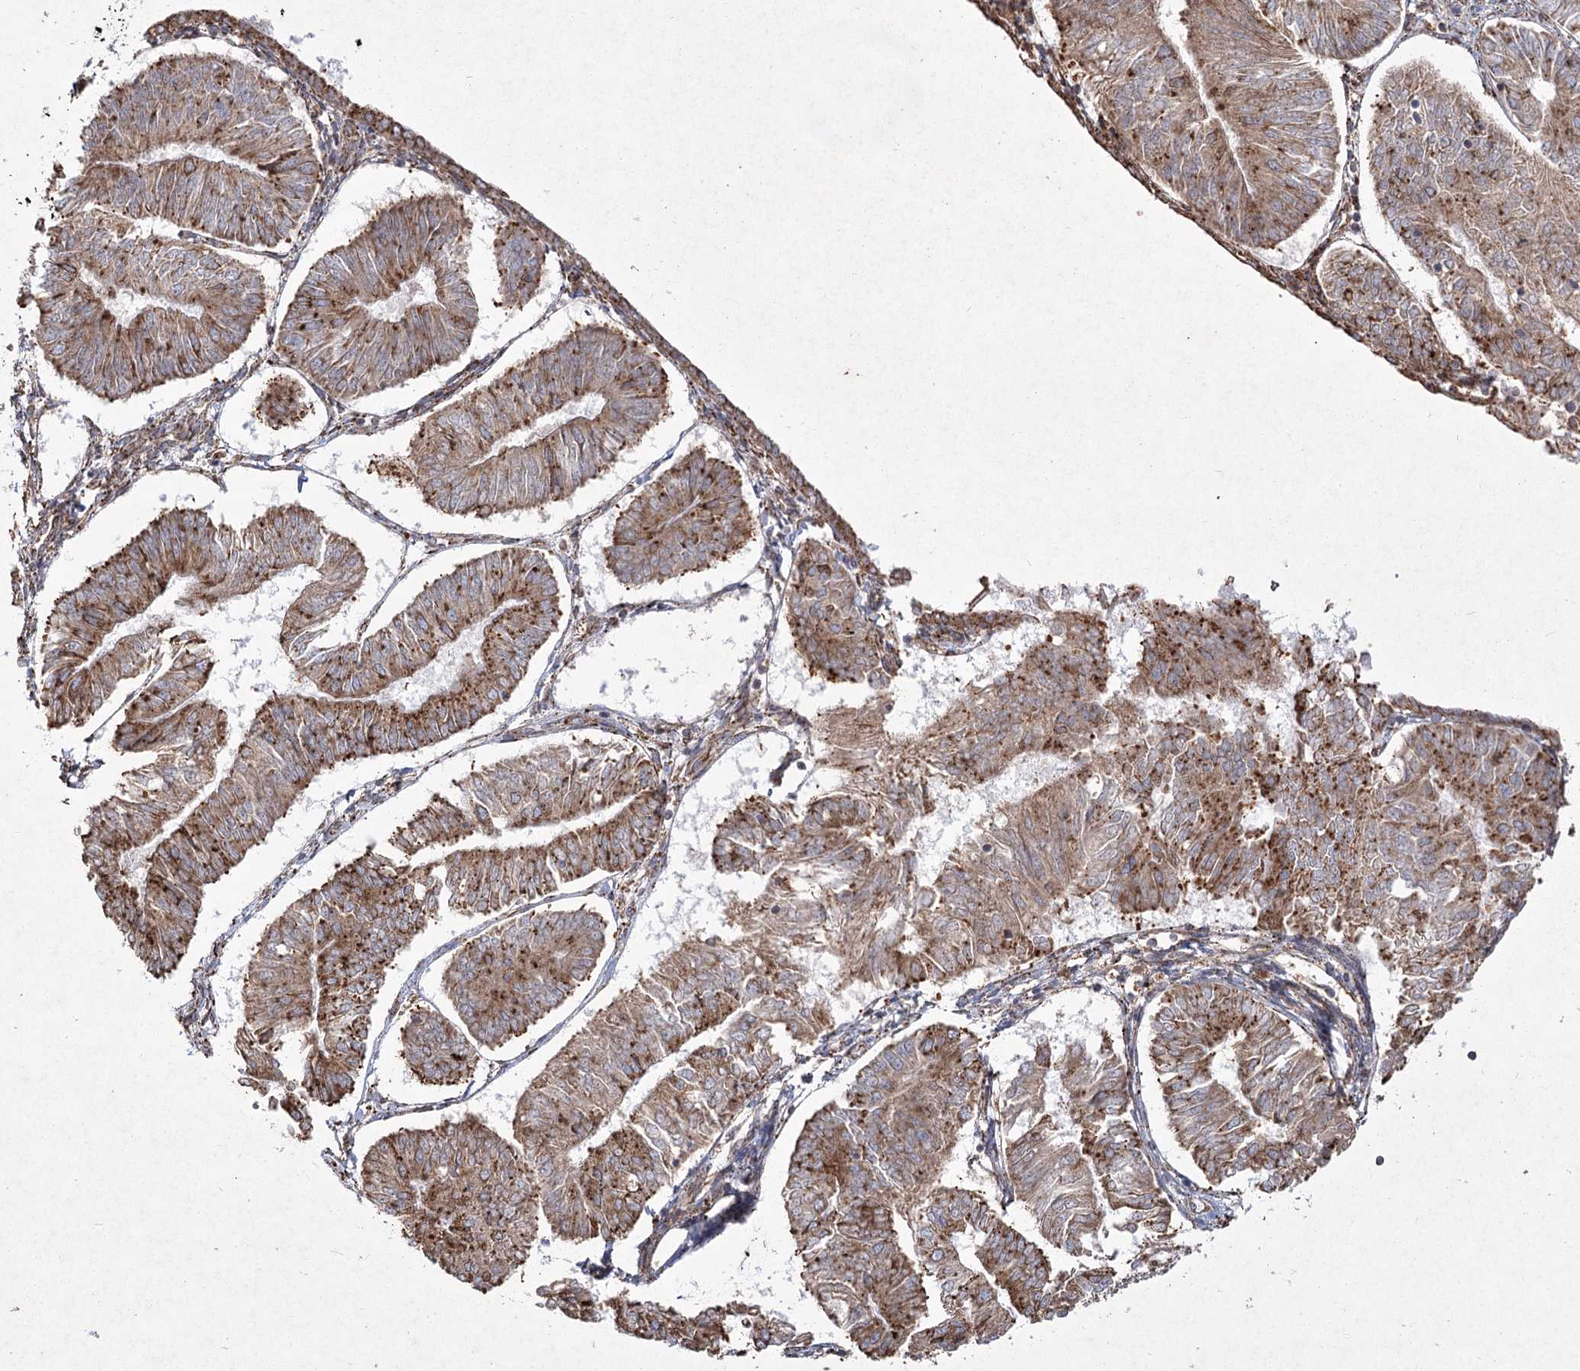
{"staining": {"intensity": "moderate", "quantity": ">75%", "location": "cytoplasmic/membranous"}, "tissue": "endometrial cancer", "cell_type": "Tumor cells", "image_type": "cancer", "snomed": [{"axis": "morphology", "description": "Adenocarcinoma, NOS"}, {"axis": "topography", "description": "Endometrium"}], "caption": "Immunohistochemistry micrograph of human endometrial cancer stained for a protein (brown), which shows medium levels of moderate cytoplasmic/membranous staining in about >75% of tumor cells.", "gene": "NHLRC2", "patient": {"sex": "female", "age": 58}}